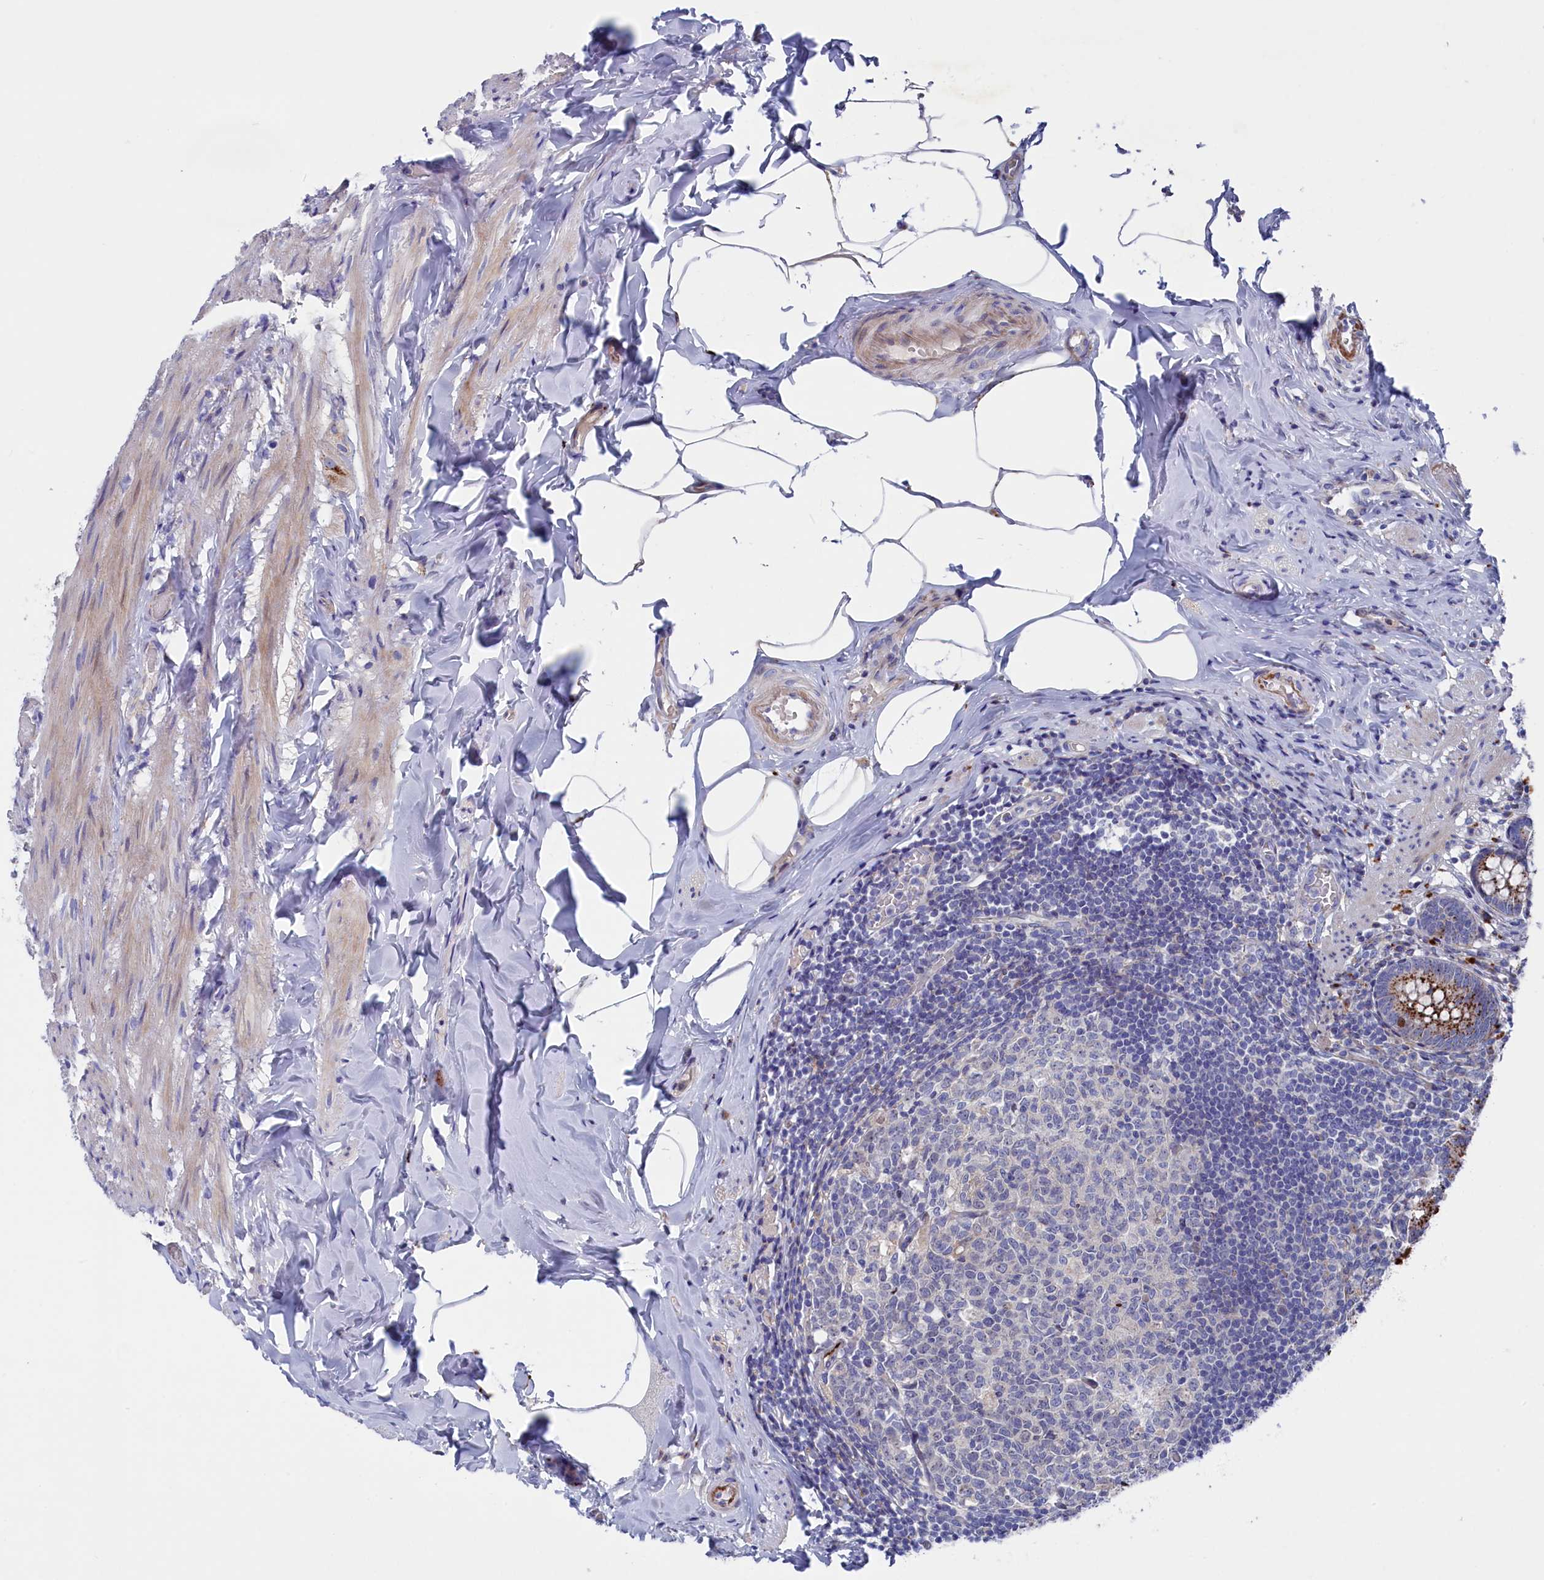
{"staining": {"intensity": "strong", "quantity": "25%-75%", "location": "cytoplasmic/membranous"}, "tissue": "appendix", "cell_type": "Glandular cells", "image_type": "normal", "snomed": [{"axis": "morphology", "description": "Normal tissue, NOS"}, {"axis": "topography", "description": "Appendix"}], "caption": "Protein staining of unremarkable appendix demonstrates strong cytoplasmic/membranous positivity in approximately 25%-75% of glandular cells. (Brightfield microscopy of DAB IHC at high magnification).", "gene": "NUDT7", "patient": {"sex": "male", "age": 55}}